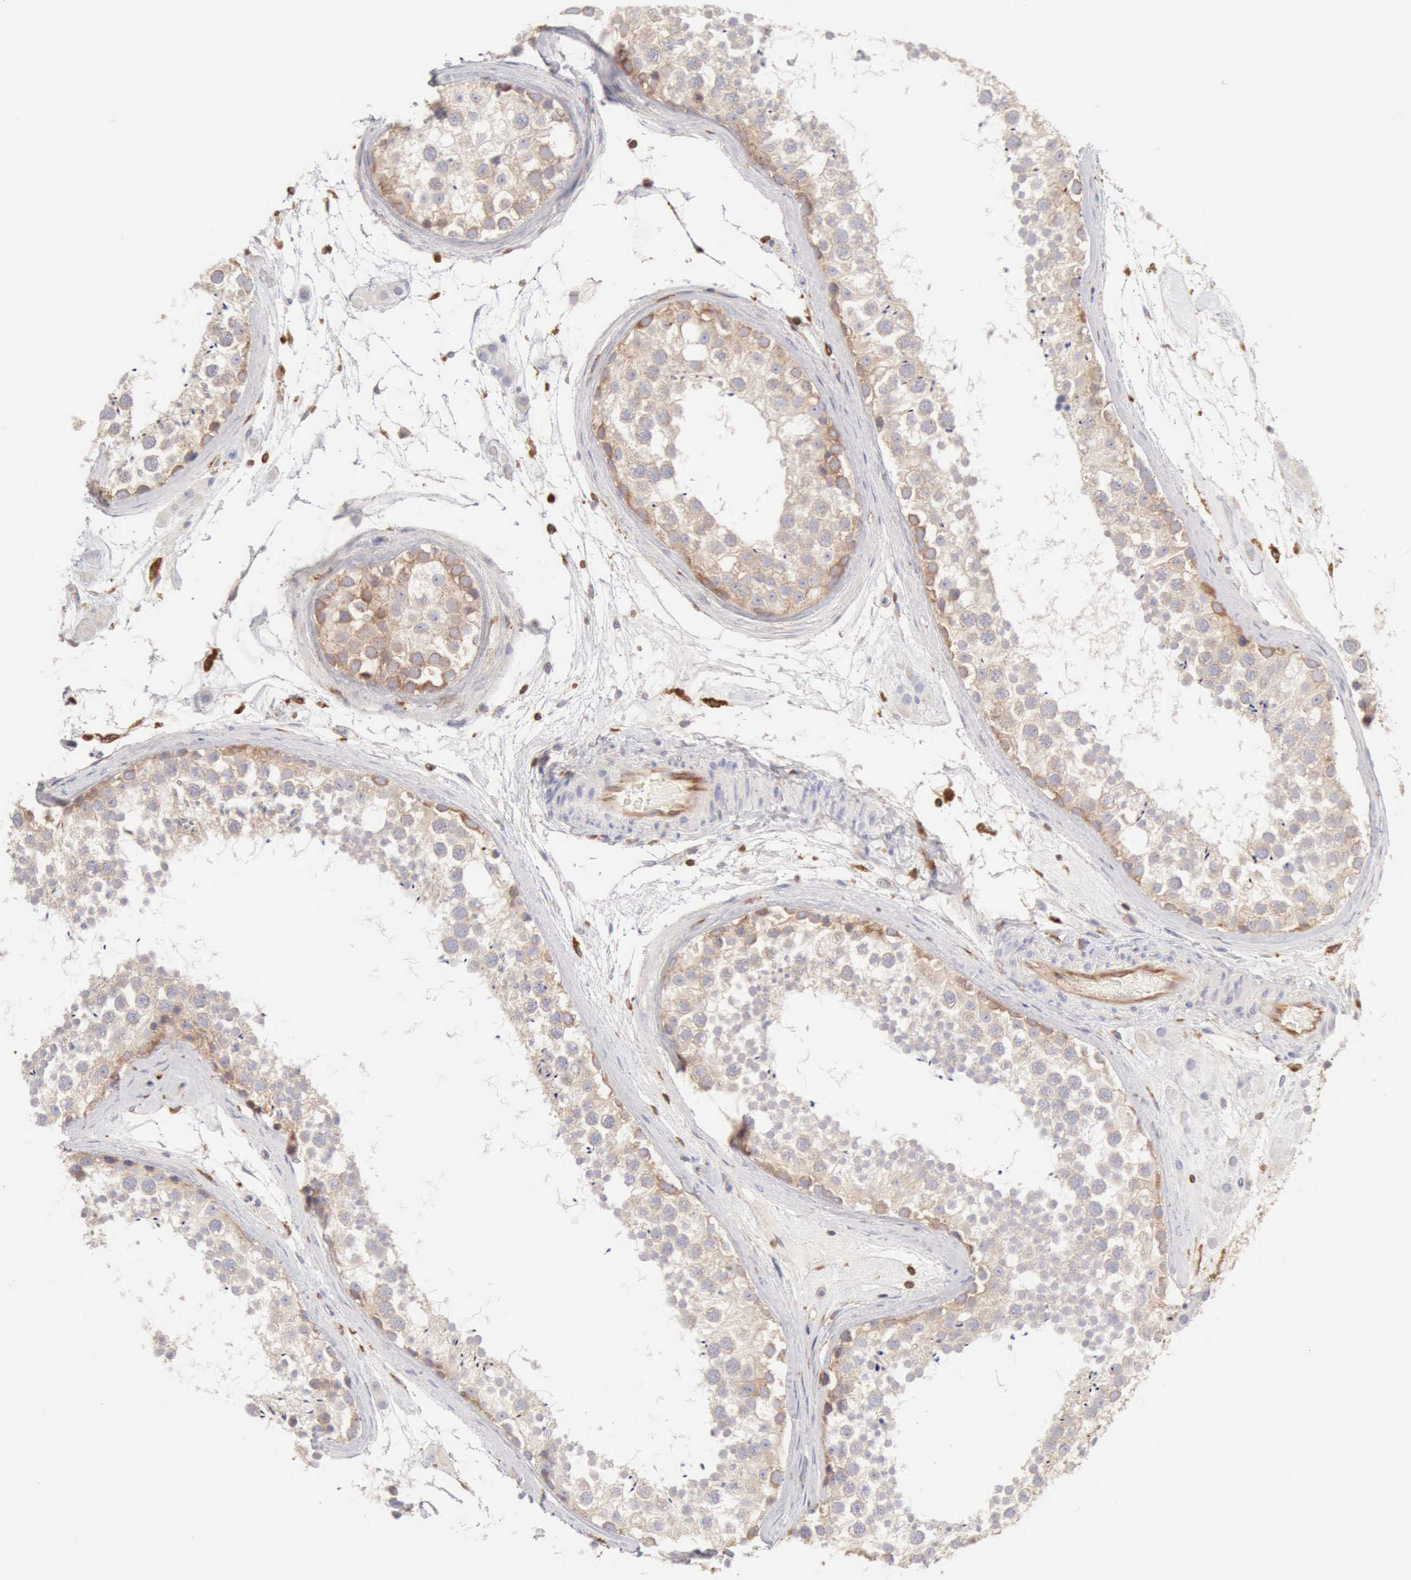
{"staining": {"intensity": "weak", "quantity": "25%-75%", "location": "cytoplasmic/membranous"}, "tissue": "testis", "cell_type": "Cells in seminiferous ducts", "image_type": "normal", "snomed": [{"axis": "morphology", "description": "Normal tissue, NOS"}, {"axis": "topography", "description": "Testis"}], "caption": "This image demonstrates immunohistochemistry (IHC) staining of unremarkable human testis, with low weak cytoplasmic/membranous staining in approximately 25%-75% of cells in seminiferous ducts.", "gene": "ARHGAP4", "patient": {"sex": "male", "age": 46}}